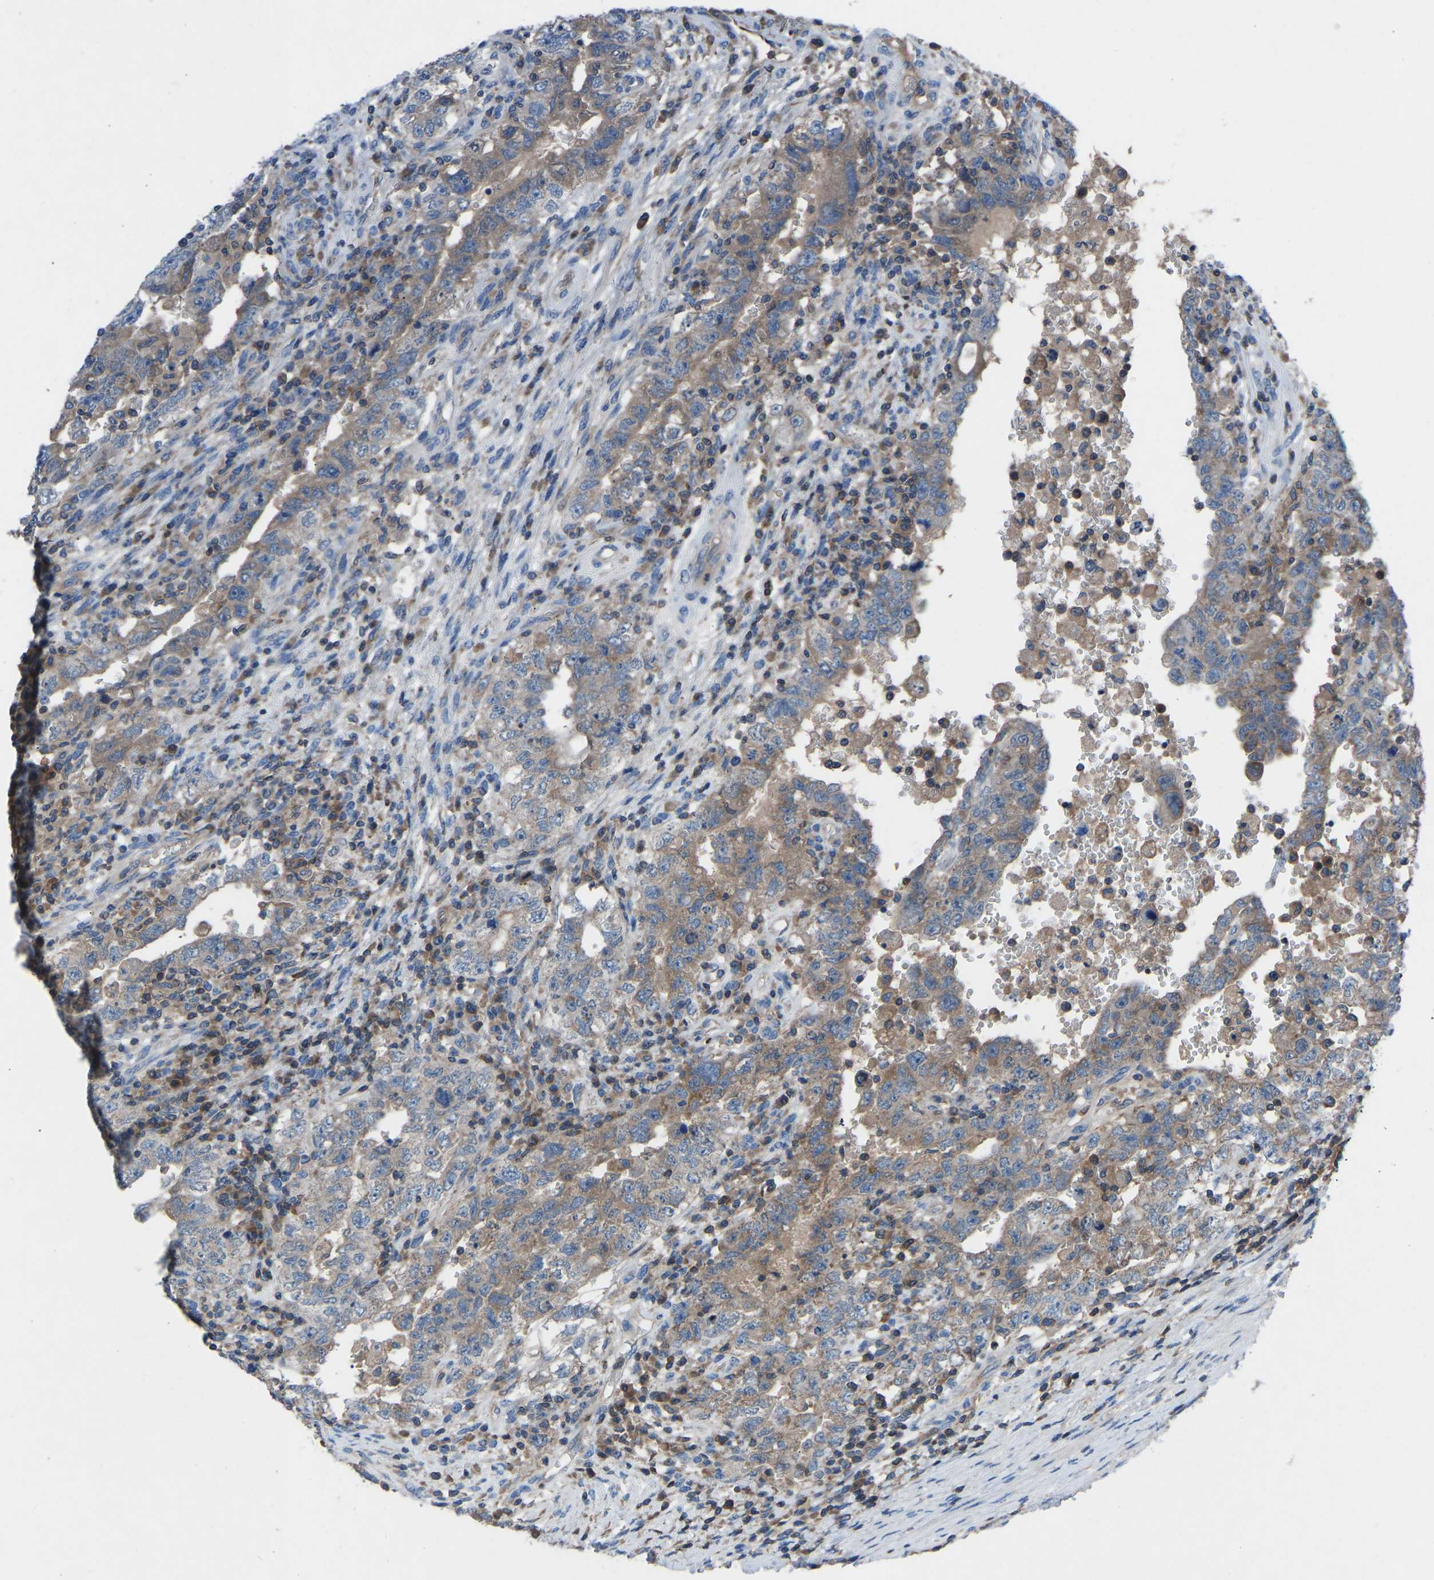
{"staining": {"intensity": "weak", "quantity": "<25%", "location": "cytoplasmic/membranous"}, "tissue": "testis cancer", "cell_type": "Tumor cells", "image_type": "cancer", "snomed": [{"axis": "morphology", "description": "Carcinoma, Embryonal, NOS"}, {"axis": "topography", "description": "Testis"}], "caption": "Immunohistochemical staining of human testis embryonal carcinoma shows no significant staining in tumor cells.", "gene": "GRK6", "patient": {"sex": "male", "age": 26}}